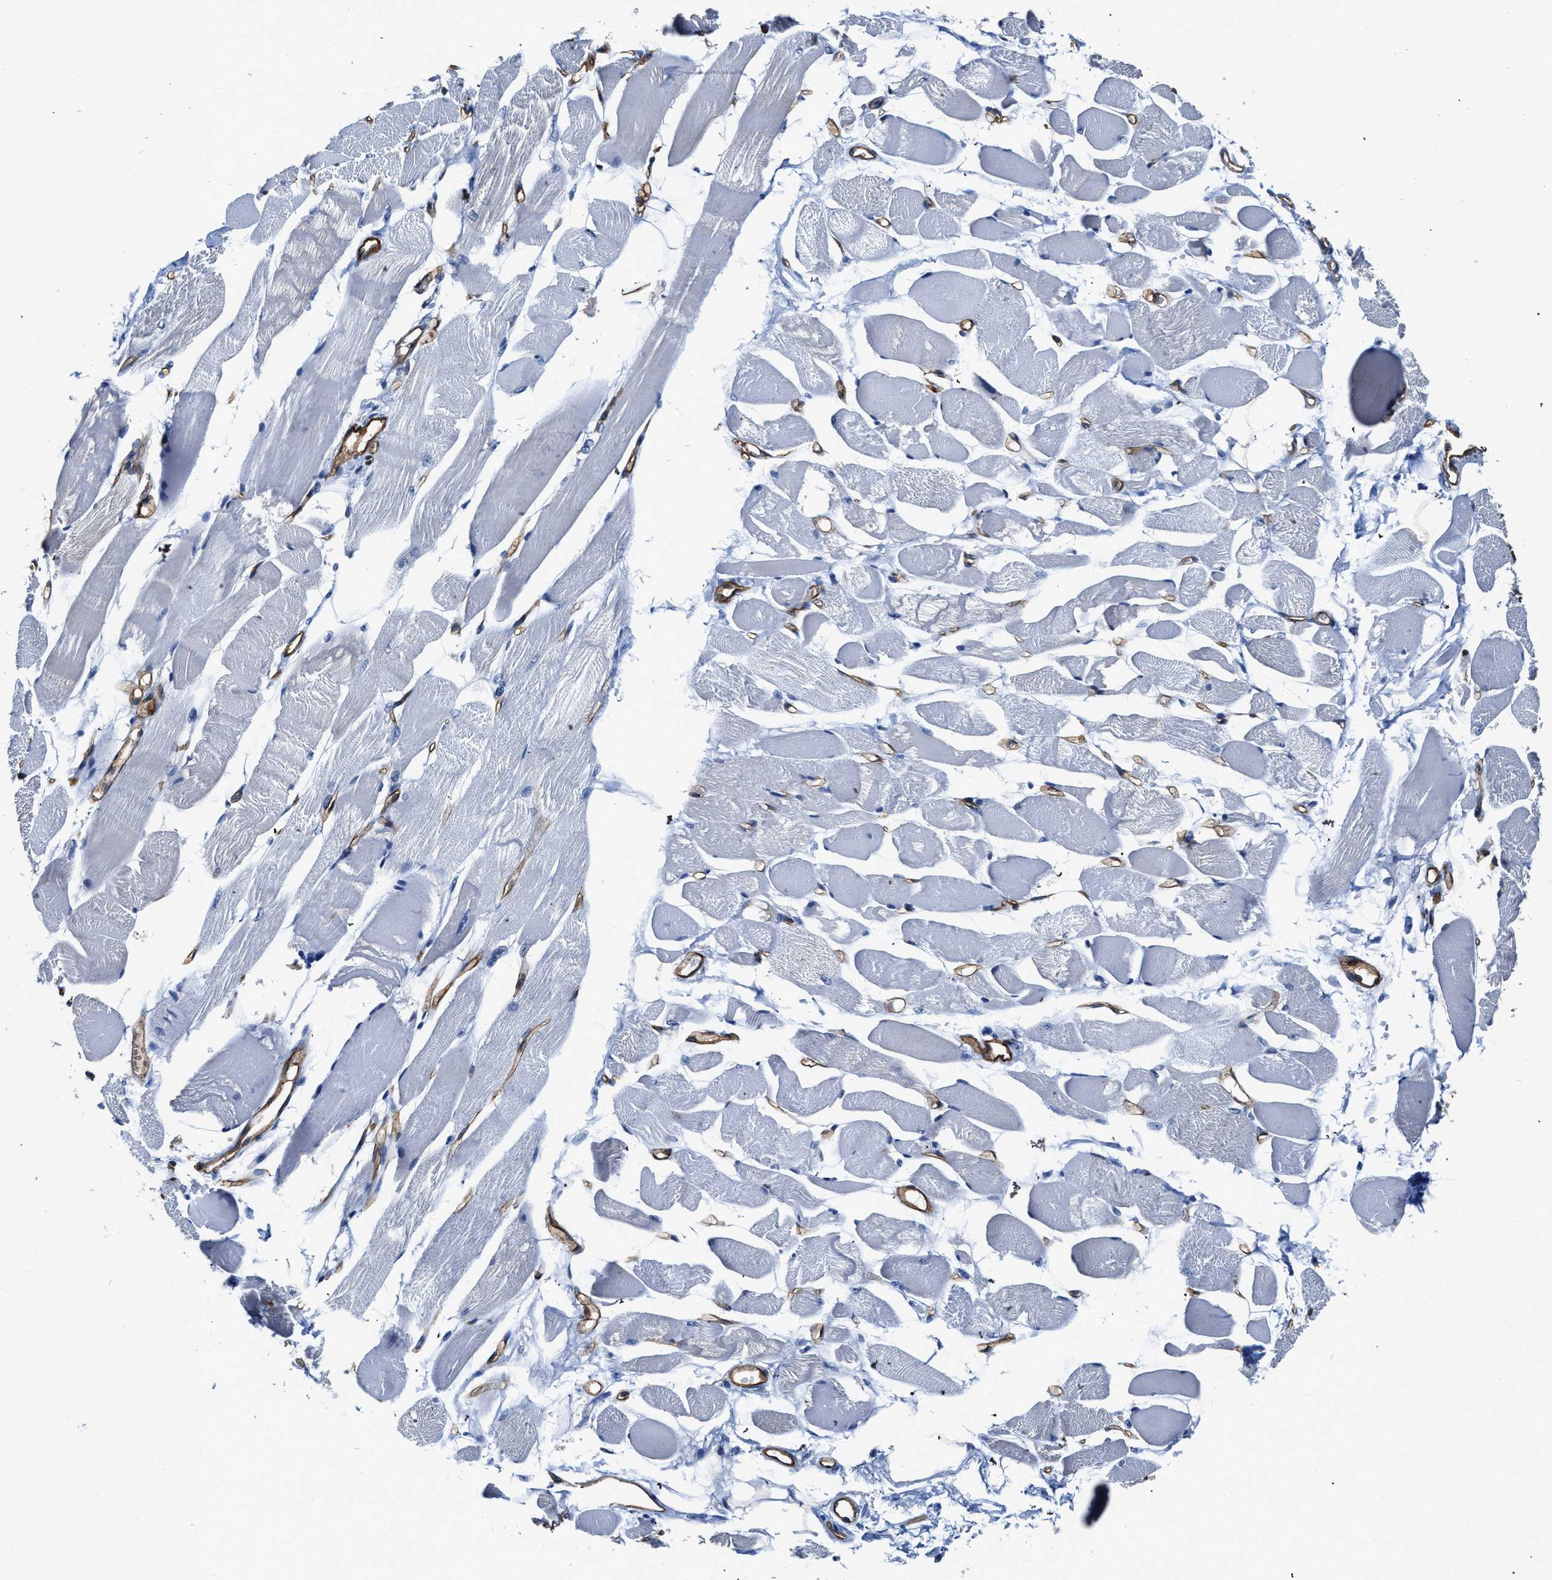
{"staining": {"intensity": "negative", "quantity": "none", "location": "none"}, "tissue": "skeletal muscle", "cell_type": "Myocytes", "image_type": "normal", "snomed": [{"axis": "morphology", "description": "Normal tissue, NOS"}, {"axis": "topography", "description": "Skeletal muscle"}, {"axis": "topography", "description": "Peripheral nerve tissue"}], "caption": "Myocytes are negative for brown protein staining in normal skeletal muscle. (DAB immunohistochemistry with hematoxylin counter stain).", "gene": "C22orf42", "patient": {"sex": "female", "age": 84}}